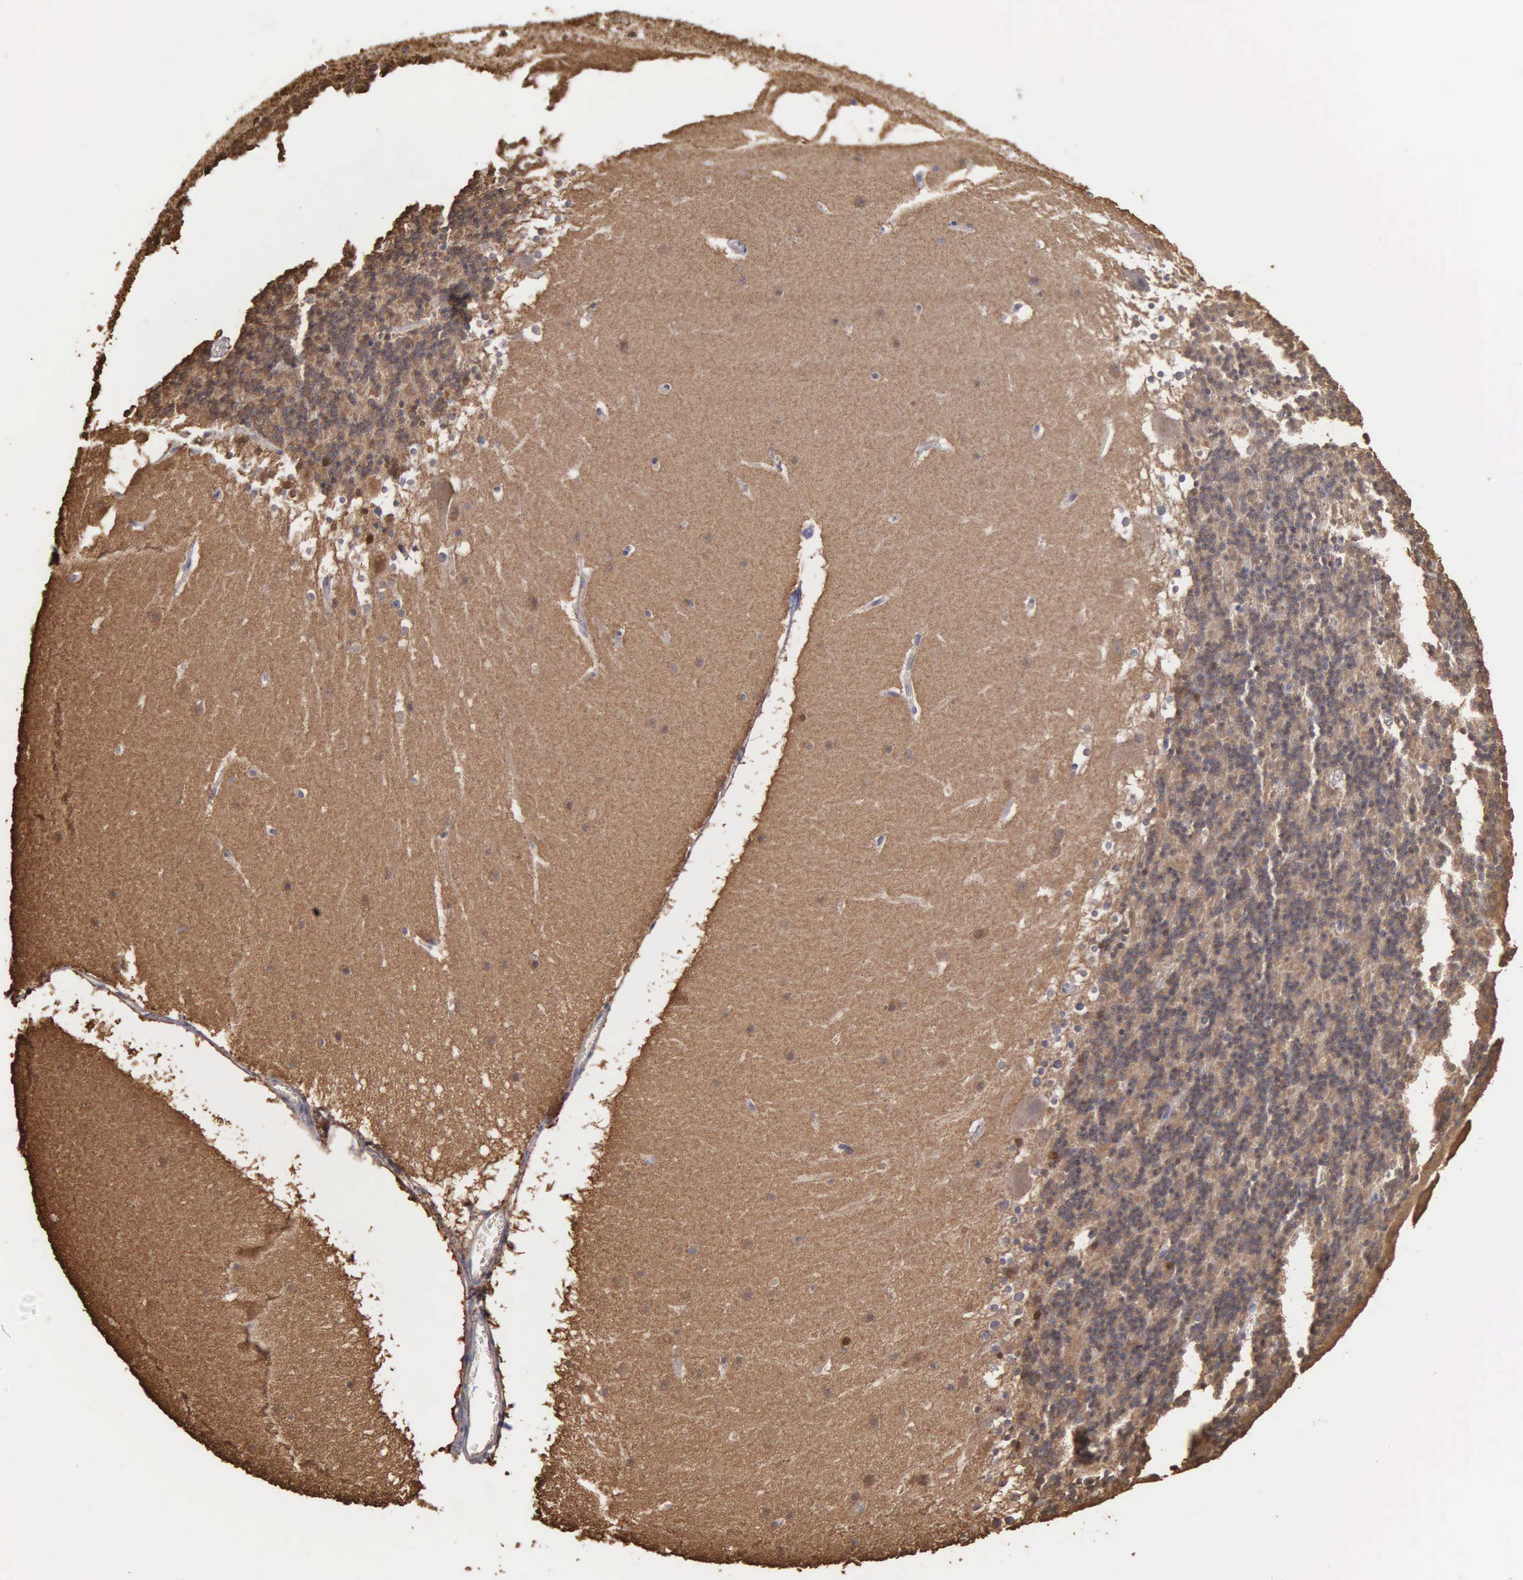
{"staining": {"intensity": "moderate", "quantity": ">75%", "location": "cytoplasmic/membranous"}, "tissue": "cerebellum", "cell_type": "Cells in granular layer", "image_type": "normal", "snomed": [{"axis": "morphology", "description": "Normal tissue, NOS"}, {"axis": "topography", "description": "Cerebellum"}], "caption": "Cells in granular layer show medium levels of moderate cytoplasmic/membranous positivity in approximately >75% of cells in unremarkable human cerebellum.", "gene": "ENO3", "patient": {"sex": "female", "age": 19}}